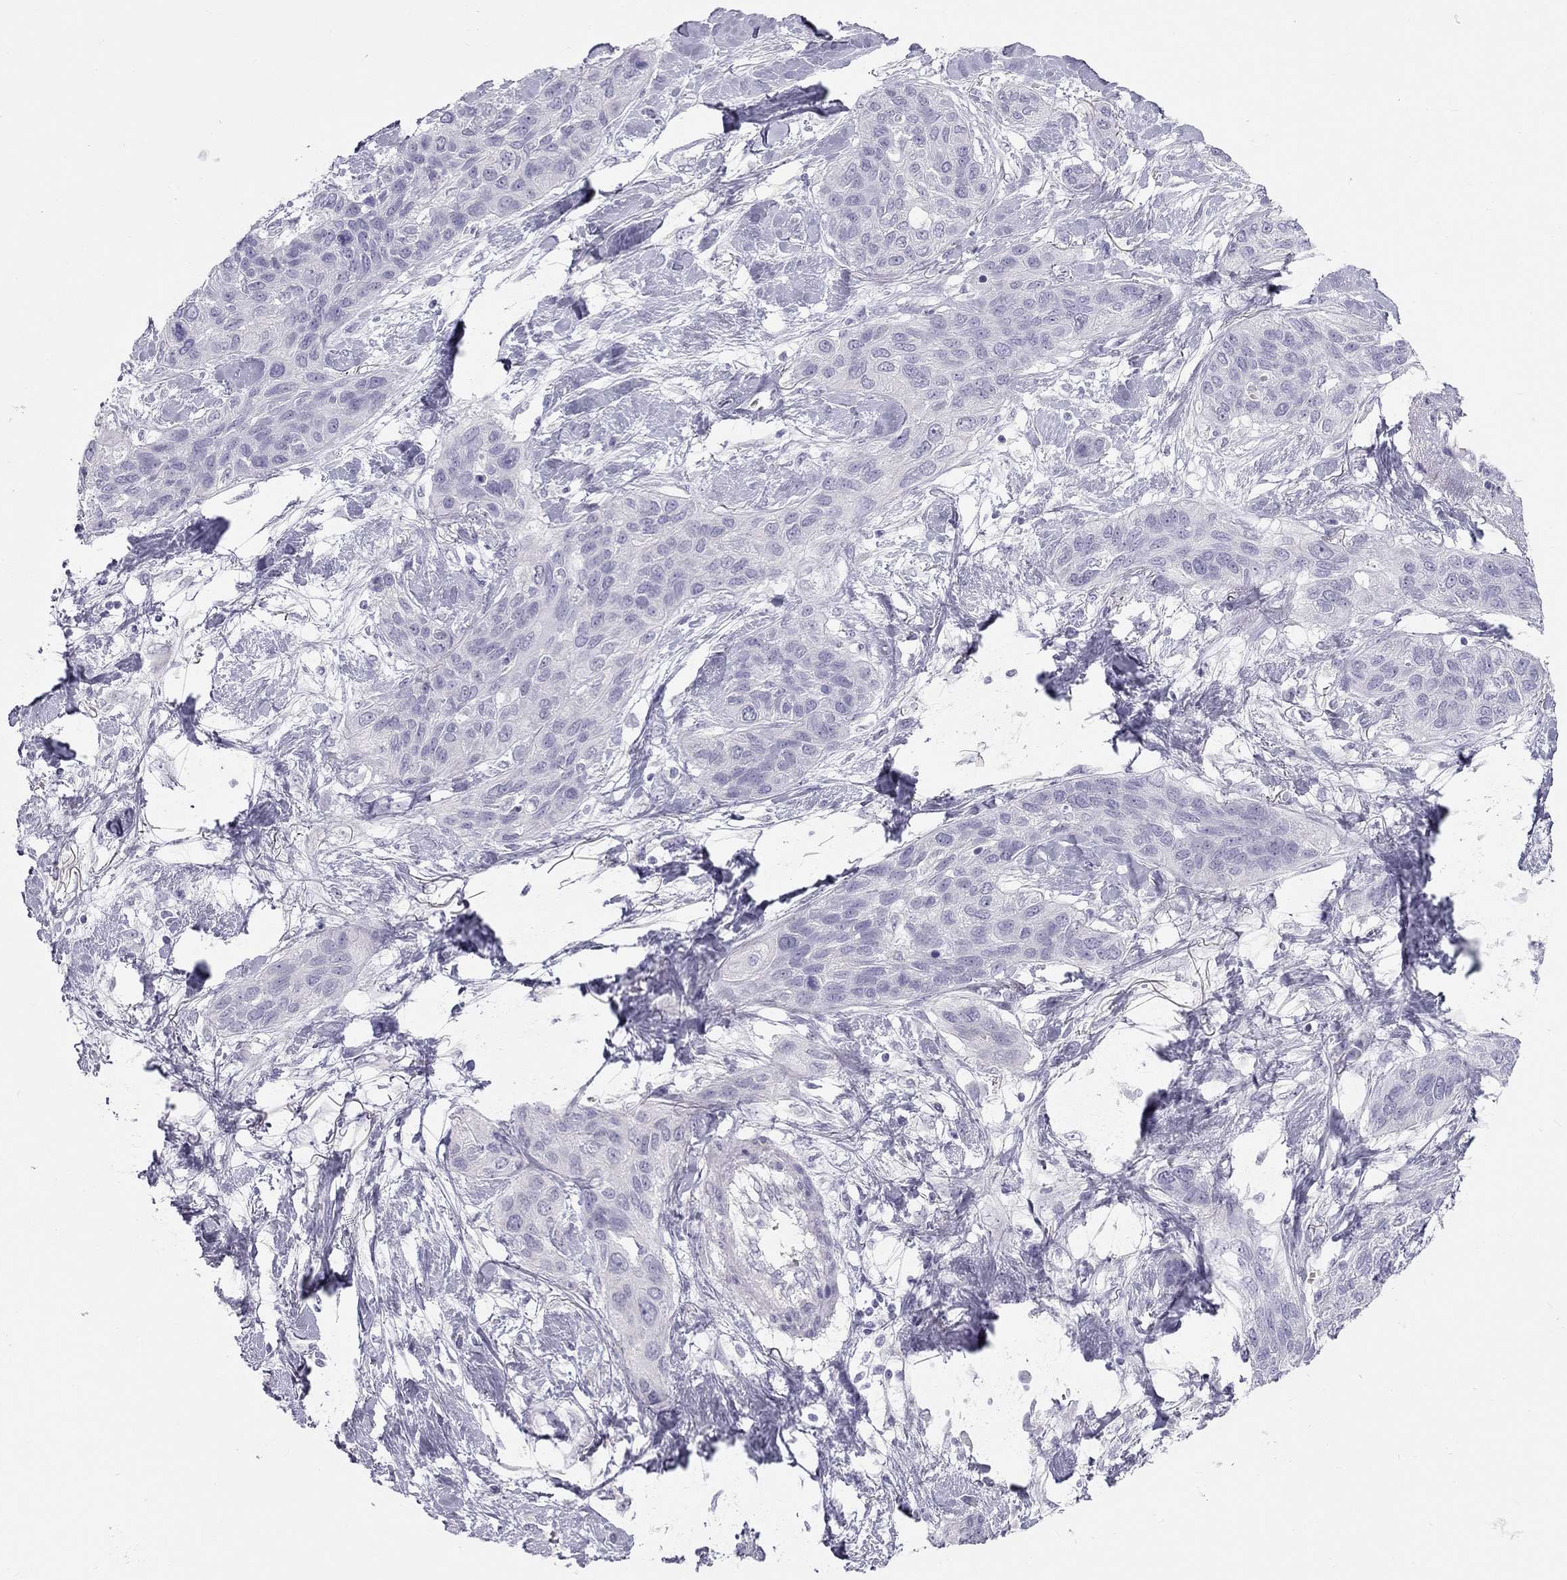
{"staining": {"intensity": "negative", "quantity": "none", "location": "none"}, "tissue": "lung cancer", "cell_type": "Tumor cells", "image_type": "cancer", "snomed": [{"axis": "morphology", "description": "Squamous cell carcinoma, NOS"}, {"axis": "topography", "description": "Lung"}], "caption": "The histopathology image shows no significant positivity in tumor cells of lung cancer (squamous cell carcinoma).", "gene": "SPATA12", "patient": {"sex": "female", "age": 70}}